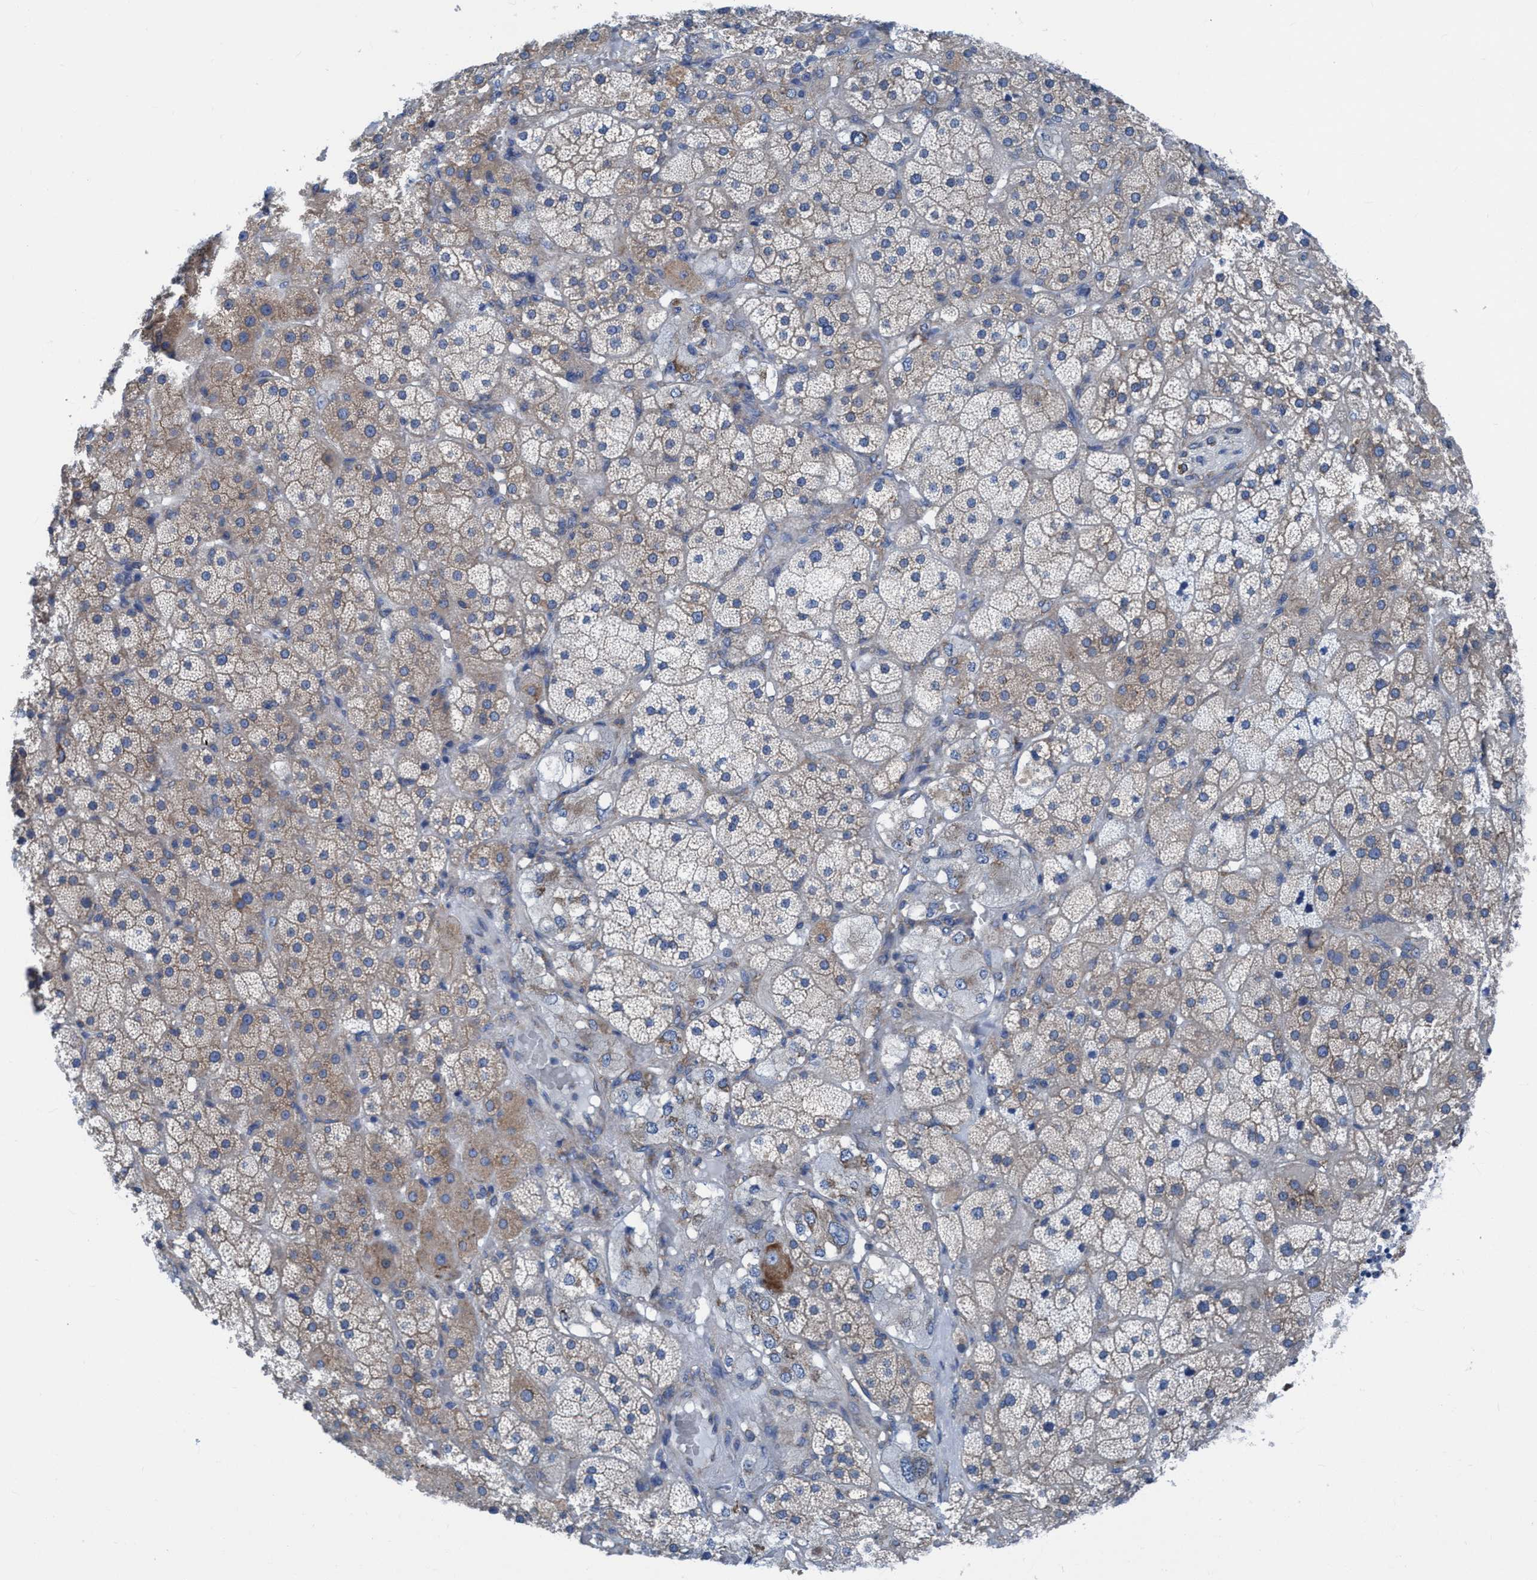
{"staining": {"intensity": "moderate", "quantity": "25%-75%", "location": "cytoplasmic/membranous"}, "tissue": "adrenal gland", "cell_type": "Glandular cells", "image_type": "normal", "snomed": [{"axis": "morphology", "description": "Normal tissue, NOS"}, {"axis": "topography", "description": "Adrenal gland"}], "caption": "Adrenal gland stained for a protein (brown) displays moderate cytoplasmic/membranous positive staining in approximately 25%-75% of glandular cells.", "gene": "NMT1", "patient": {"sex": "male", "age": 57}}